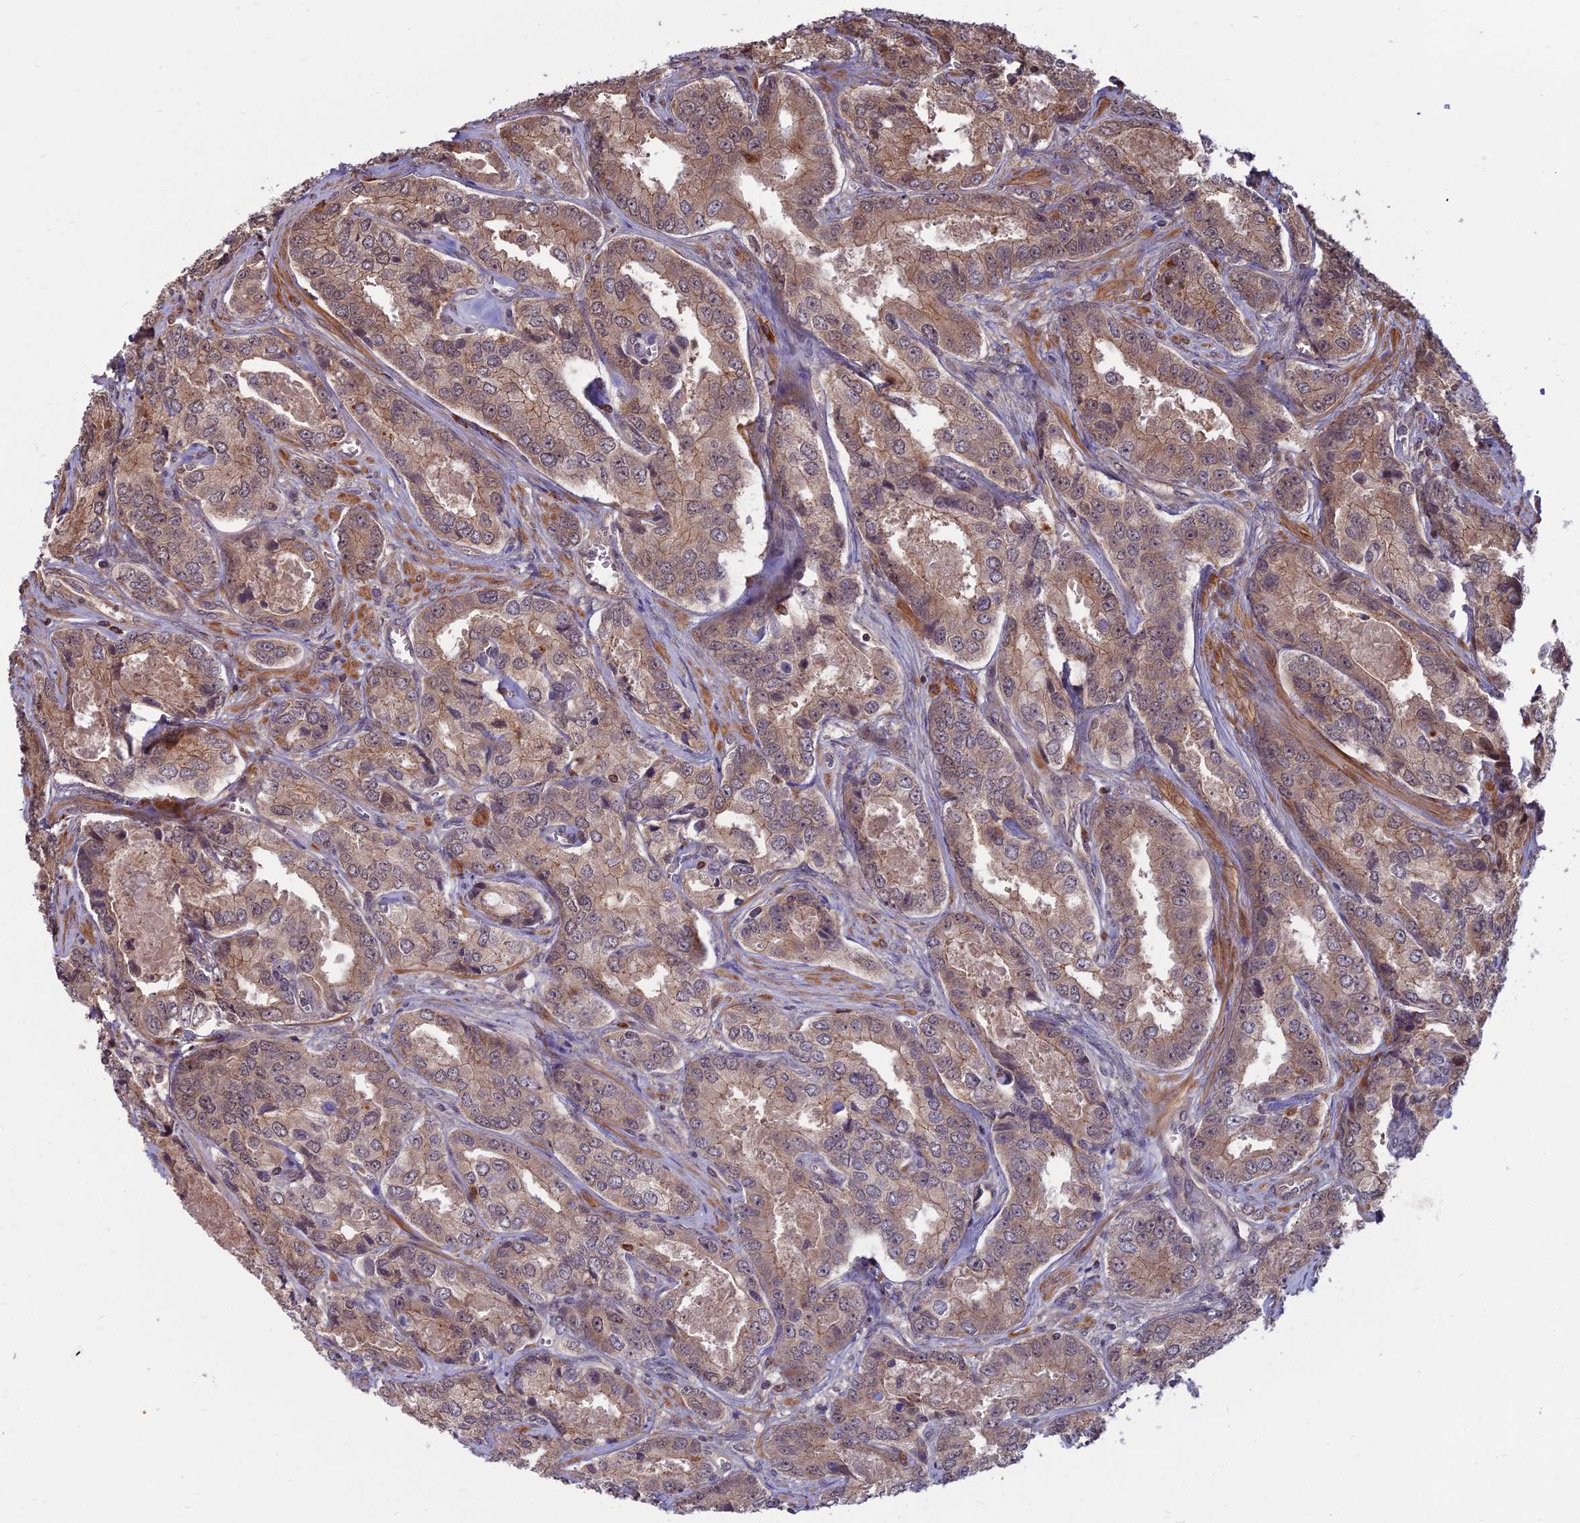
{"staining": {"intensity": "moderate", "quantity": ">75%", "location": "cytoplasmic/membranous,nuclear"}, "tissue": "prostate cancer", "cell_type": "Tumor cells", "image_type": "cancer", "snomed": [{"axis": "morphology", "description": "Adenocarcinoma, Low grade"}, {"axis": "topography", "description": "Prostate"}], "caption": "A histopathology image showing moderate cytoplasmic/membranous and nuclear expression in approximately >75% of tumor cells in prostate low-grade adenocarcinoma, as visualized by brown immunohistochemical staining.", "gene": "OPA3", "patient": {"sex": "male", "age": 68}}